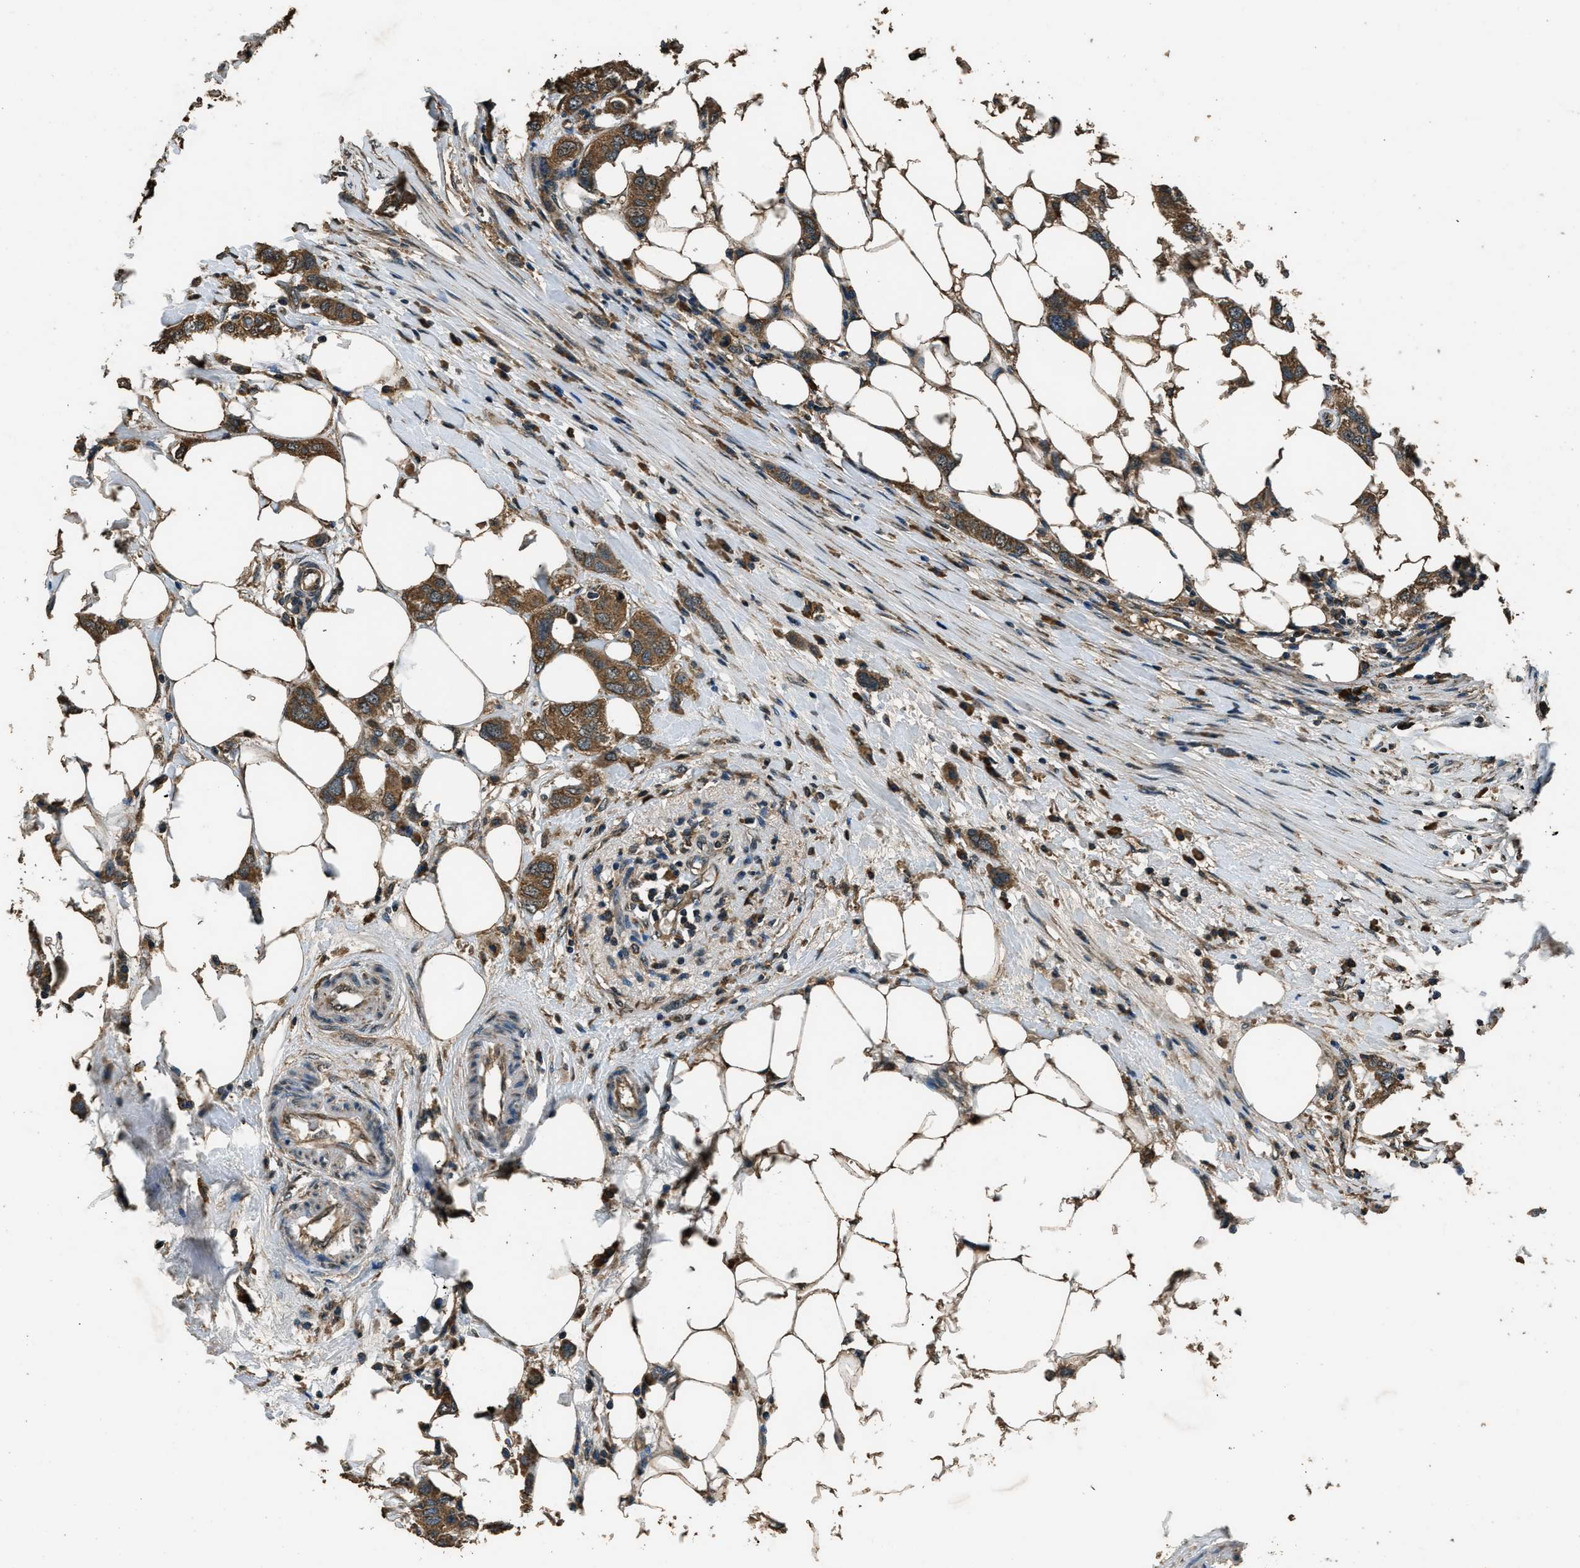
{"staining": {"intensity": "moderate", "quantity": ">75%", "location": "cytoplasmic/membranous"}, "tissue": "breast cancer", "cell_type": "Tumor cells", "image_type": "cancer", "snomed": [{"axis": "morphology", "description": "Duct carcinoma"}, {"axis": "topography", "description": "Breast"}], "caption": "Protein staining reveals moderate cytoplasmic/membranous expression in approximately >75% of tumor cells in breast invasive ductal carcinoma. (DAB (3,3'-diaminobenzidine) IHC, brown staining for protein, blue staining for nuclei).", "gene": "SALL3", "patient": {"sex": "female", "age": 50}}